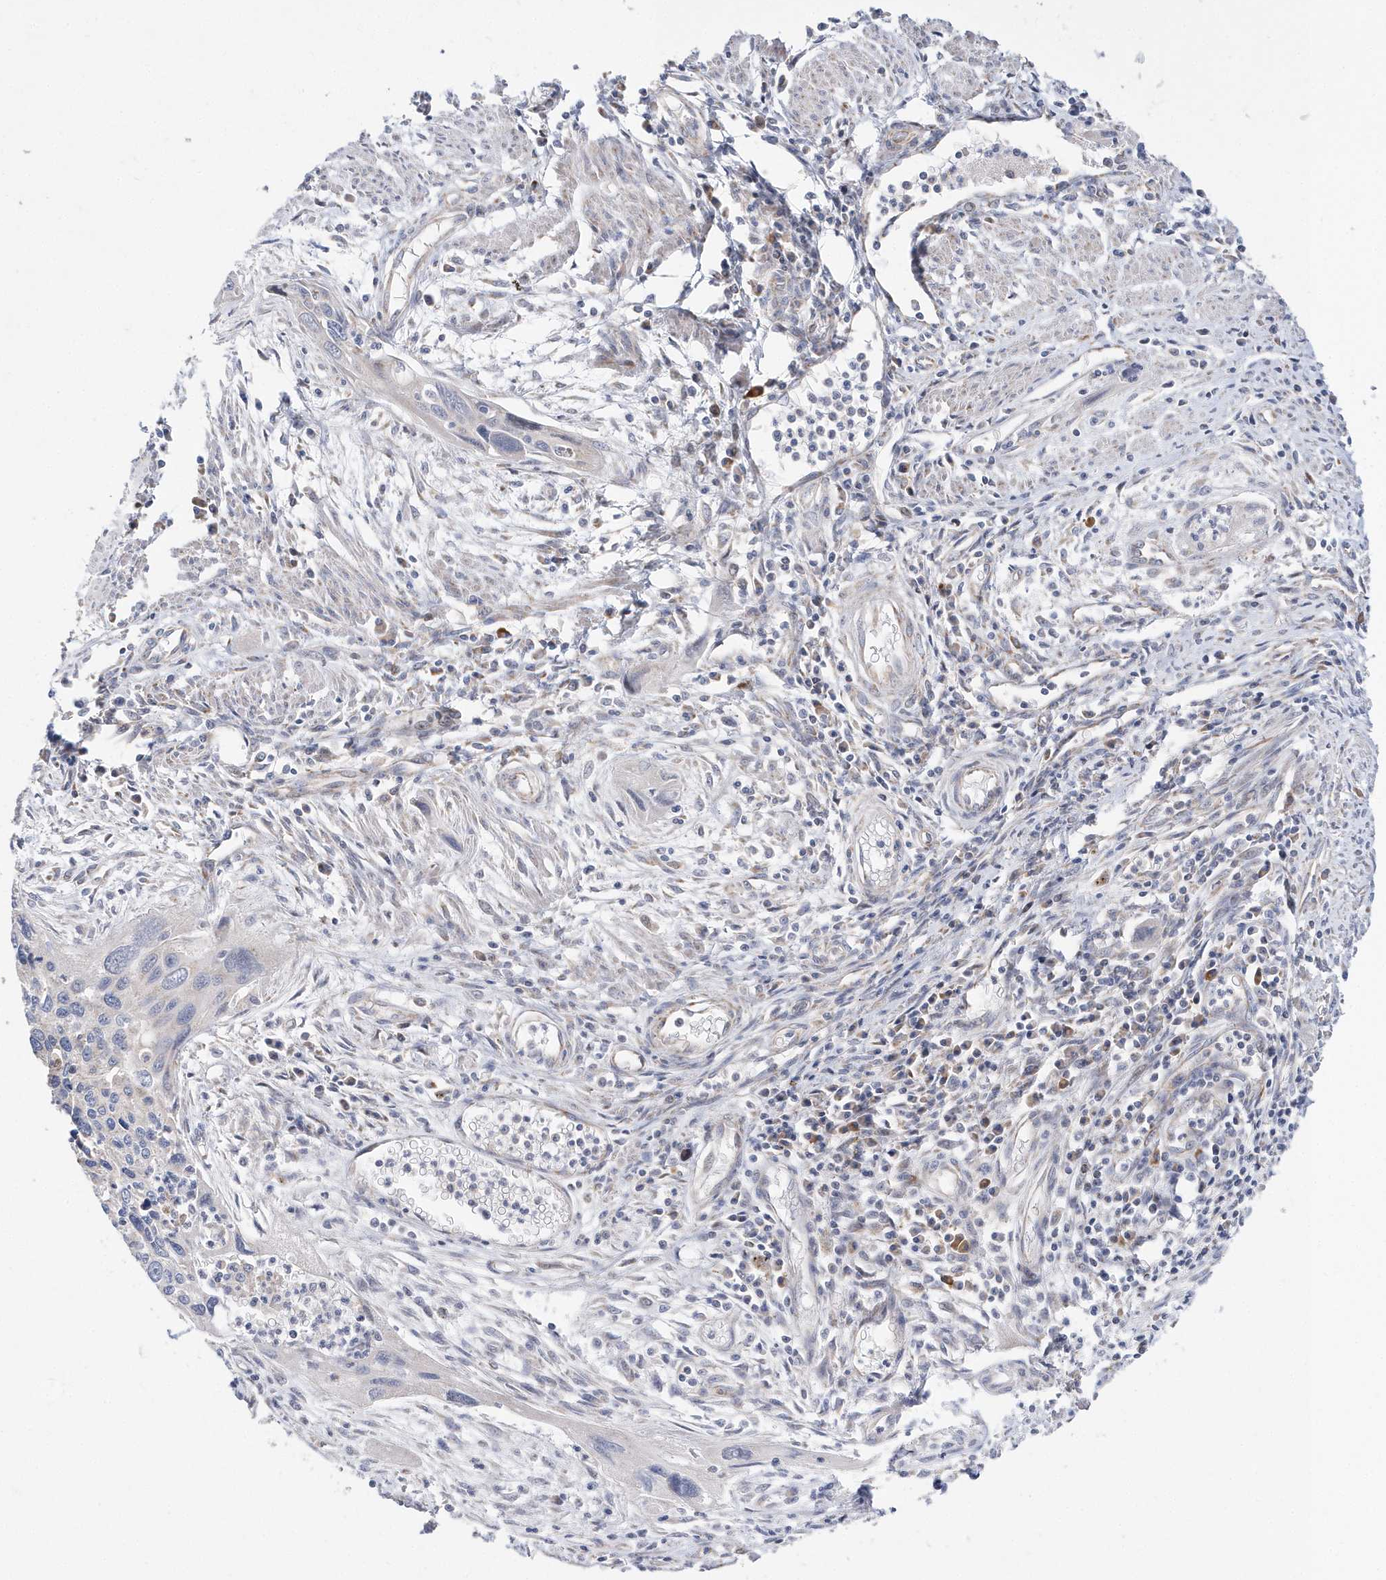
{"staining": {"intensity": "negative", "quantity": "none", "location": "none"}, "tissue": "cervical cancer", "cell_type": "Tumor cells", "image_type": "cancer", "snomed": [{"axis": "morphology", "description": "Squamous cell carcinoma, NOS"}, {"axis": "topography", "description": "Cervix"}], "caption": "Immunohistochemistry histopathology image of cervical cancer (squamous cell carcinoma) stained for a protein (brown), which reveals no expression in tumor cells.", "gene": "SPATA5", "patient": {"sex": "female", "age": 55}}